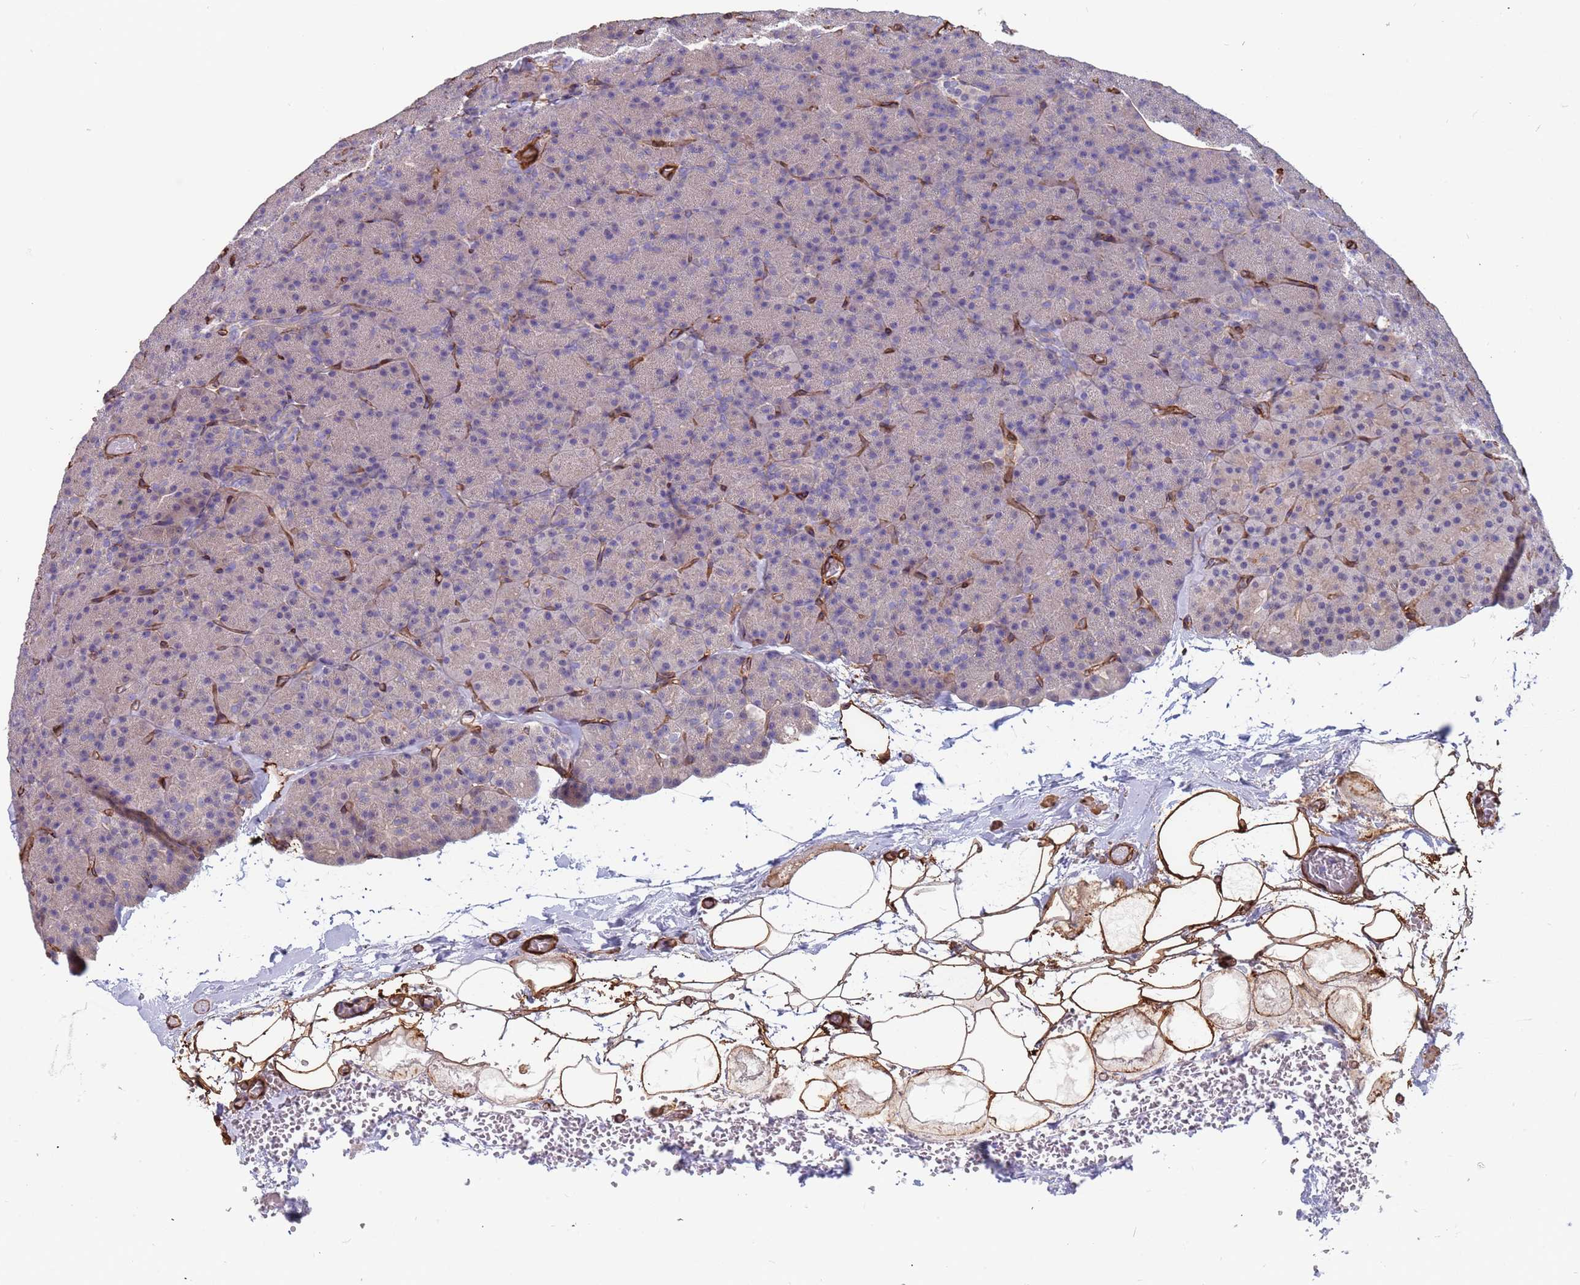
{"staining": {"intensity": "moderate", "quantity": "<25%", "location": "cytoplasmic/membranous"}, "tissue": "pancreas", "cell_type": "Exocrine glandular cells", "image_type": "normal", "snomed": [{"axis": "morphology", "description": "Normal tissue, NOS"}, {"axis": "morphology", "description": "Carcinoid, malignant, NOS"}, {"axis": "topography", "description": "Pancreas"}], "caption": "About <25% of exocrine glandular cells in benign pancreas show moderate cytoplasmic/membranous protein staining as visualized by brown immunohistochemical staining.", "gene": "EHD2", "patient": {"sex": "female", "age": 35}}